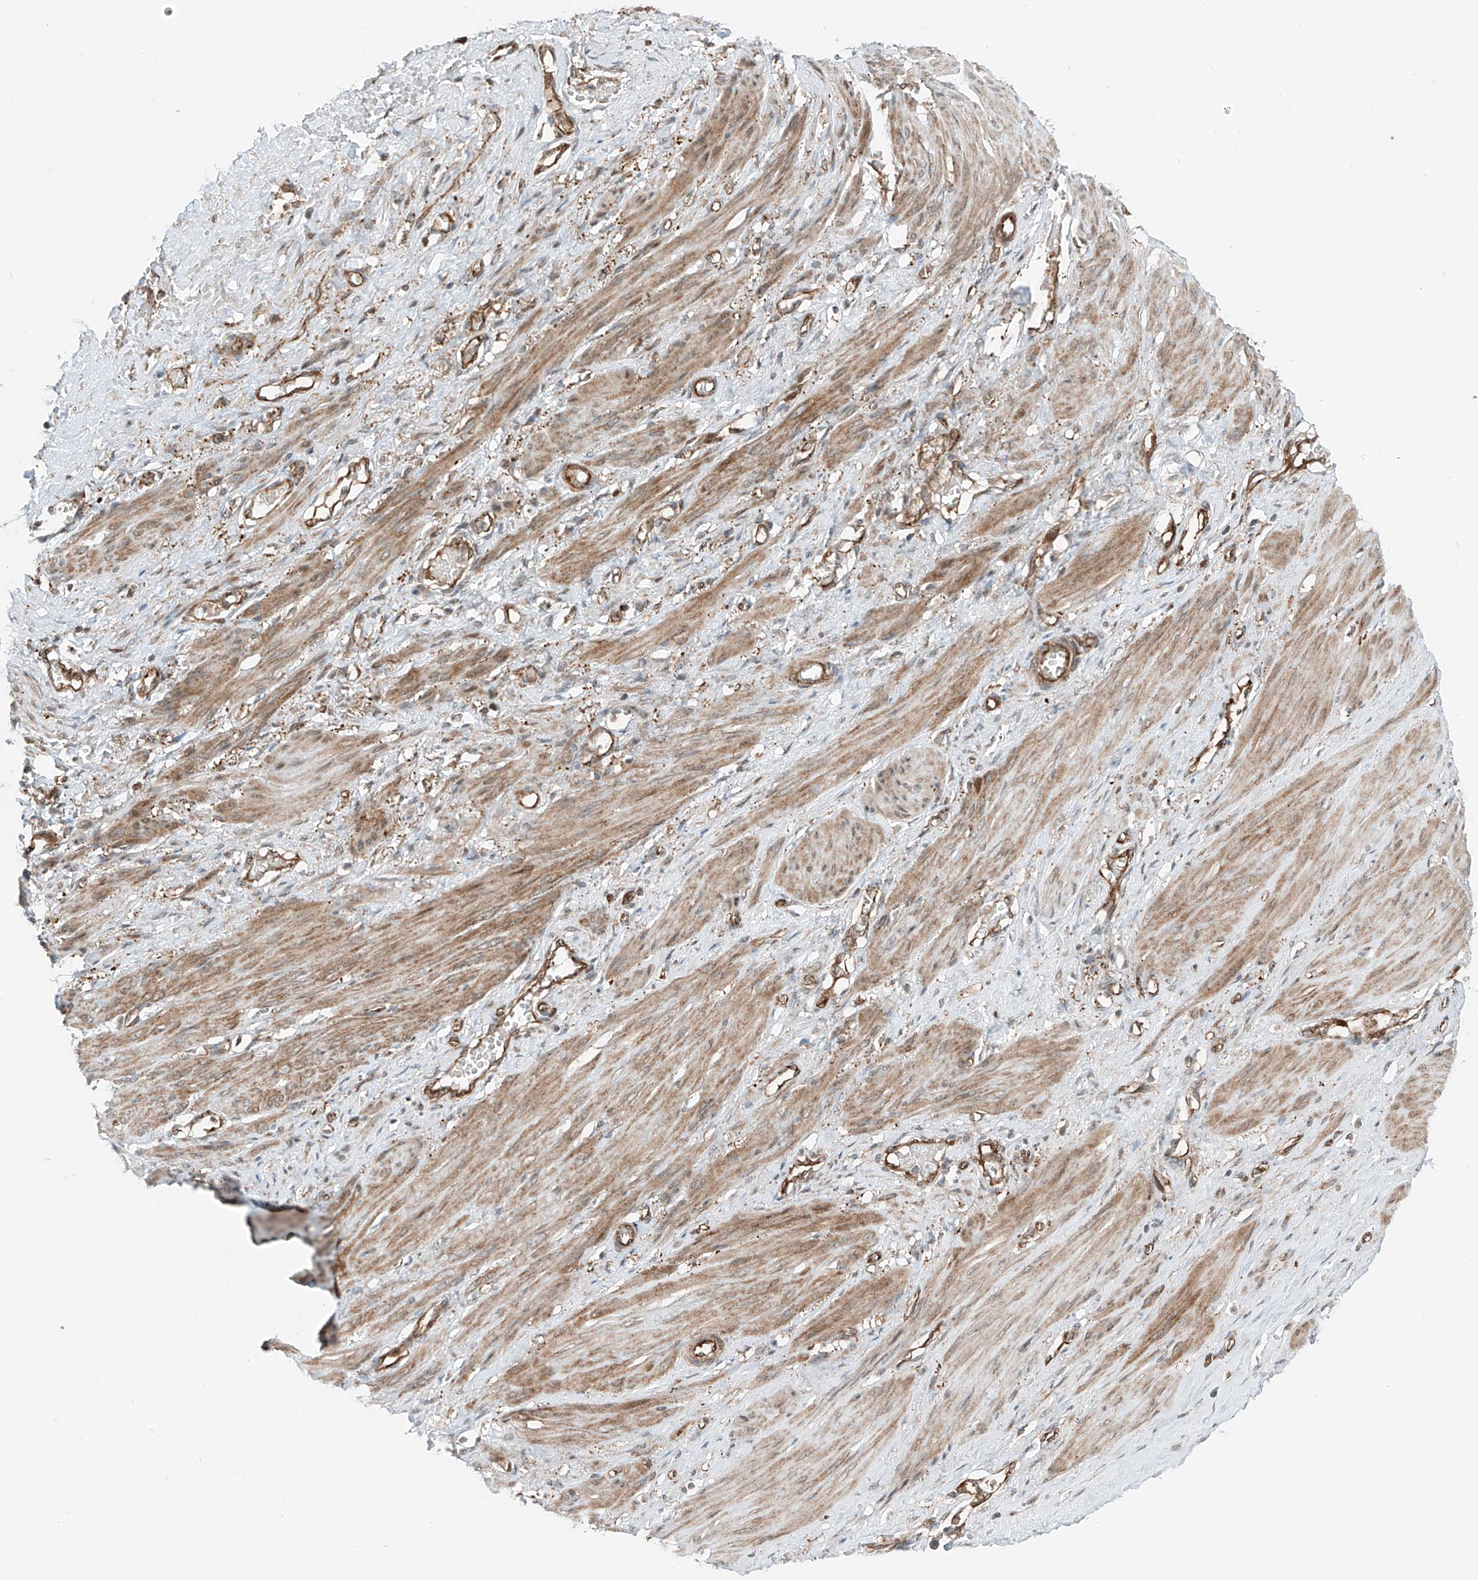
{"staining": {"intensity": "moderate", "quantity": ">75%", "location": "cytoplasmic/membranous"}, "tissue": "smooth muscle", "cell_type": "Smooth muscle cells", "image_type": "normal", "snomed": [{"axis": "morphology", "description": "Normal tissue, NOS"}, {"axis": "topography", "description": "Endometrium"}], "caption": "Immunohistochemistry image of benign smooth muscle: human smooth muscle stained using IHC displays medium levels of moderate protein expression localized specifically in the cytoplasmic/membranous of smooth muscle cells, appearing as a cytoplasmic/membranous brown color.", "gene": "USP48", "patient": {"sex": "female", "age": 33}}